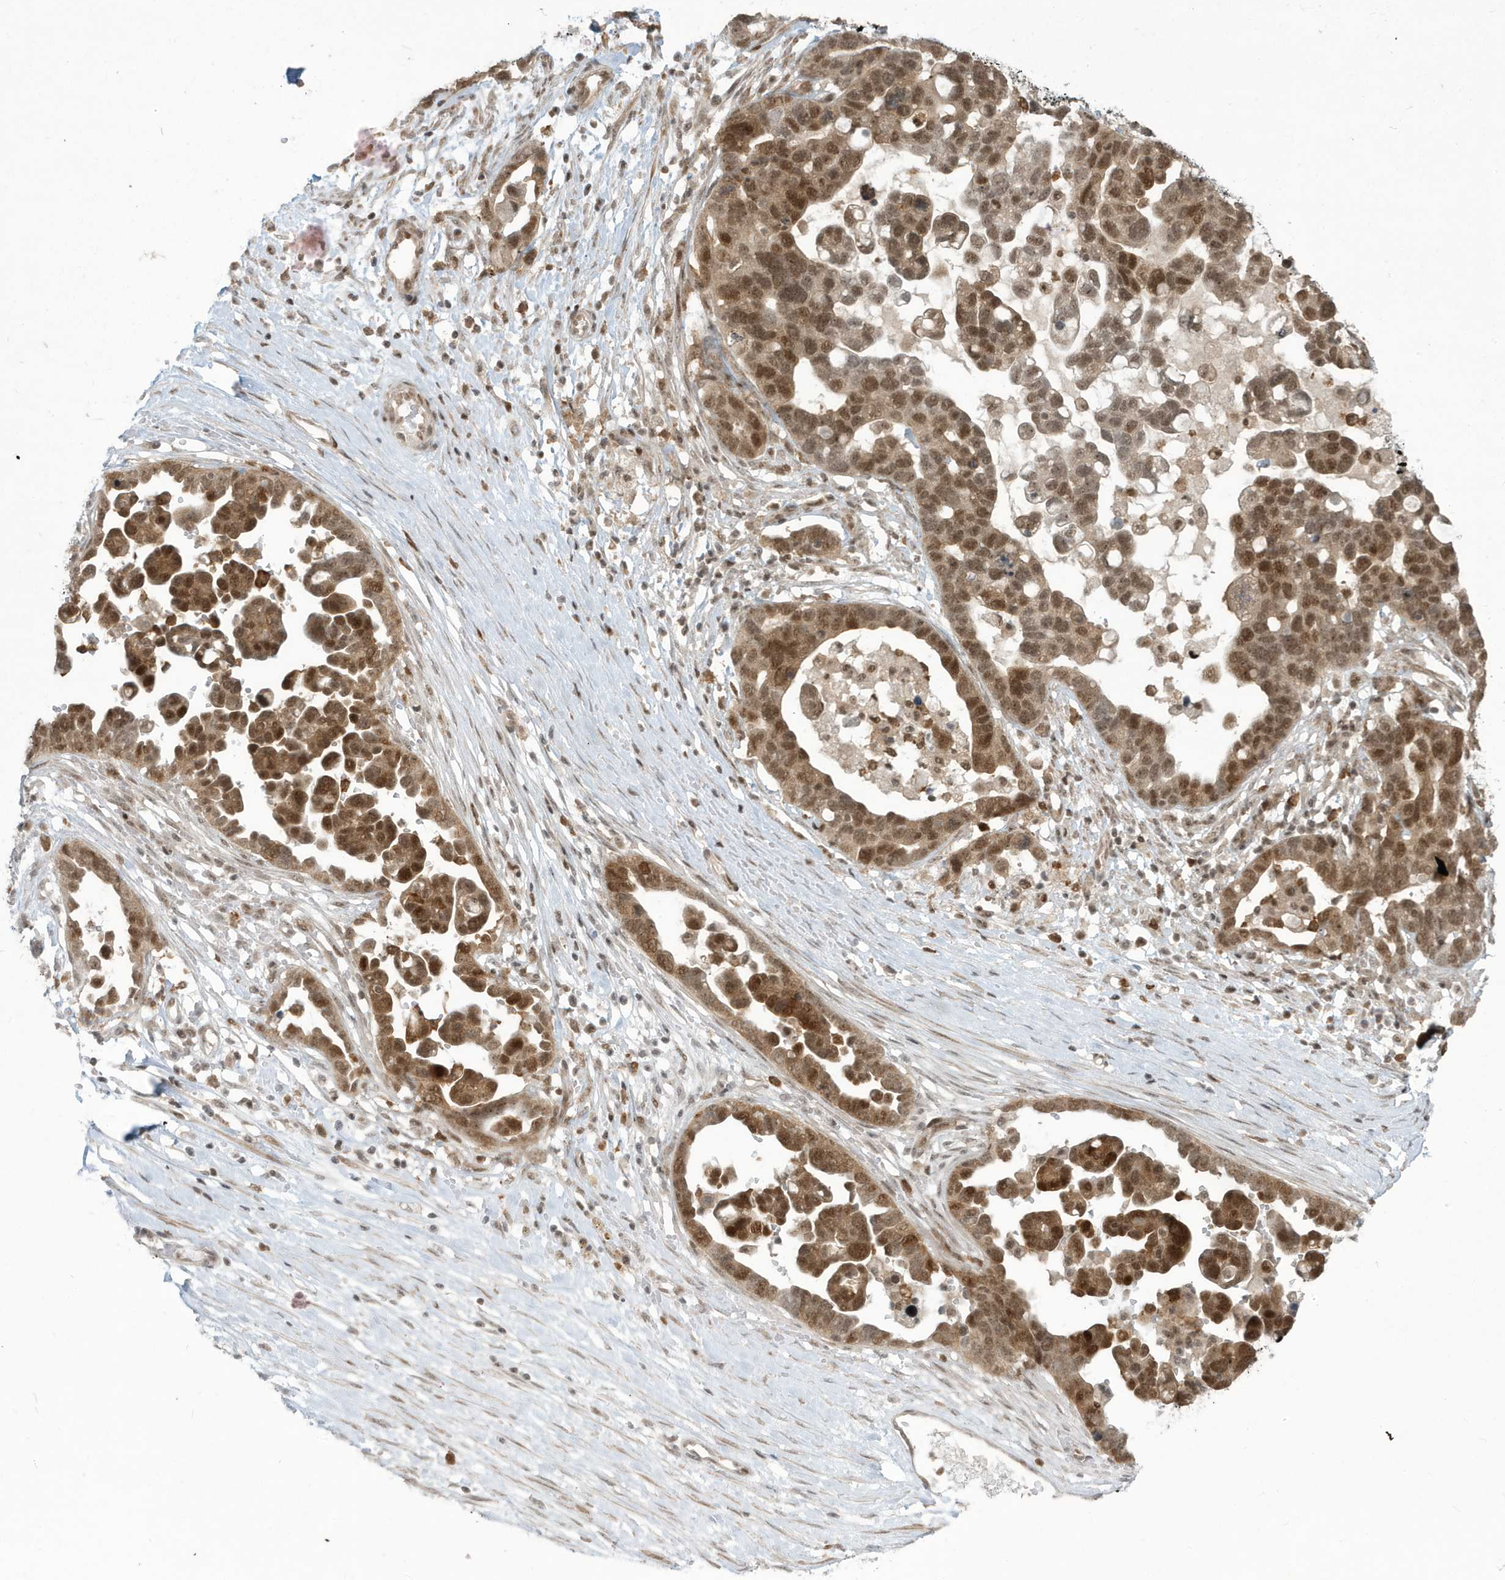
{"staining": {"intensity": "moderate", "quantity": ">75%", "location": "cytoplasmic/membranous,nuclear"}, "tissue": "ovarian cancer", "cell_type": "Tumor cells", "image_type": "cancer", "snomed": [{"axis": "morphology", "description": "Cystadenocarcinoma, serous, NOS"}, {"axis": "topography", "description": "Ovary"}], "caption": "Human ovarian serous cystadenocarcinoma stained with a brown dye demonstrates moderate cytoplasmic/membranous and nuclear positive positivity in about >75% of tumor cells.", "gene": "C1orf52", "patient": {"sex": "female", "age": 54}}